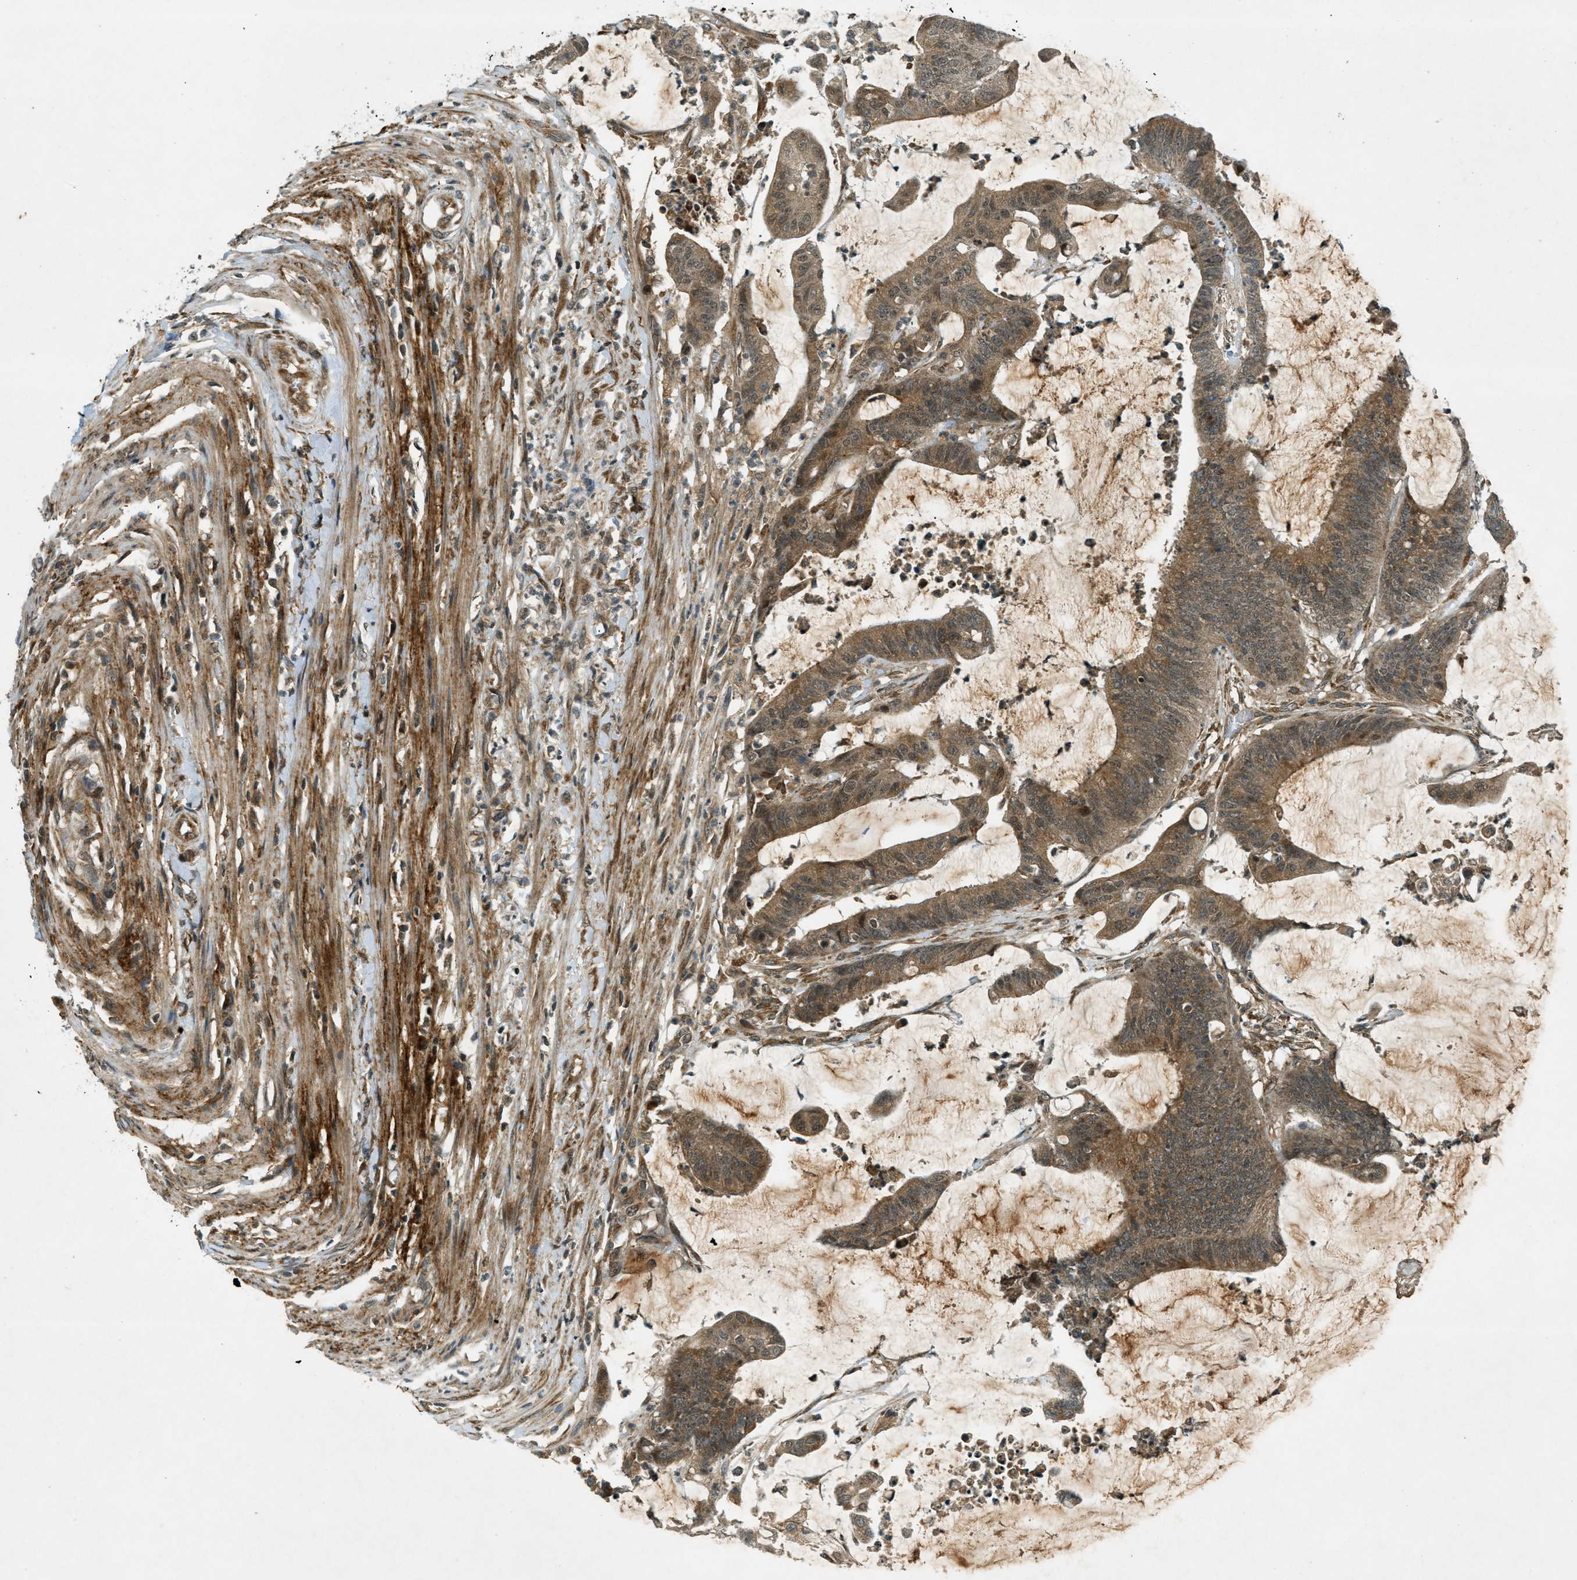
{"staining": {"intensity": "moderate", "quantity": ">75%", "location": "cytoplasmic/membranous"}, "tissue": "colorectal cancer", "cell_type": "Tumor cells", "image_type": "cancer", "snomed": [{"axis": "morphology", "description": "Adenocarcinoma, NOS"}, {"axis": "topography", "description": "Rectum"}], "caption": "There is medium levels of moderate cytoplasmic/membranous expression in tumor cells of colorectal adenocarcinoma, as demonstrated by immunohistochemical staining (brown color).", "gene": "EIF2AK3", "patient": {"sex": "female", "age": 66}}